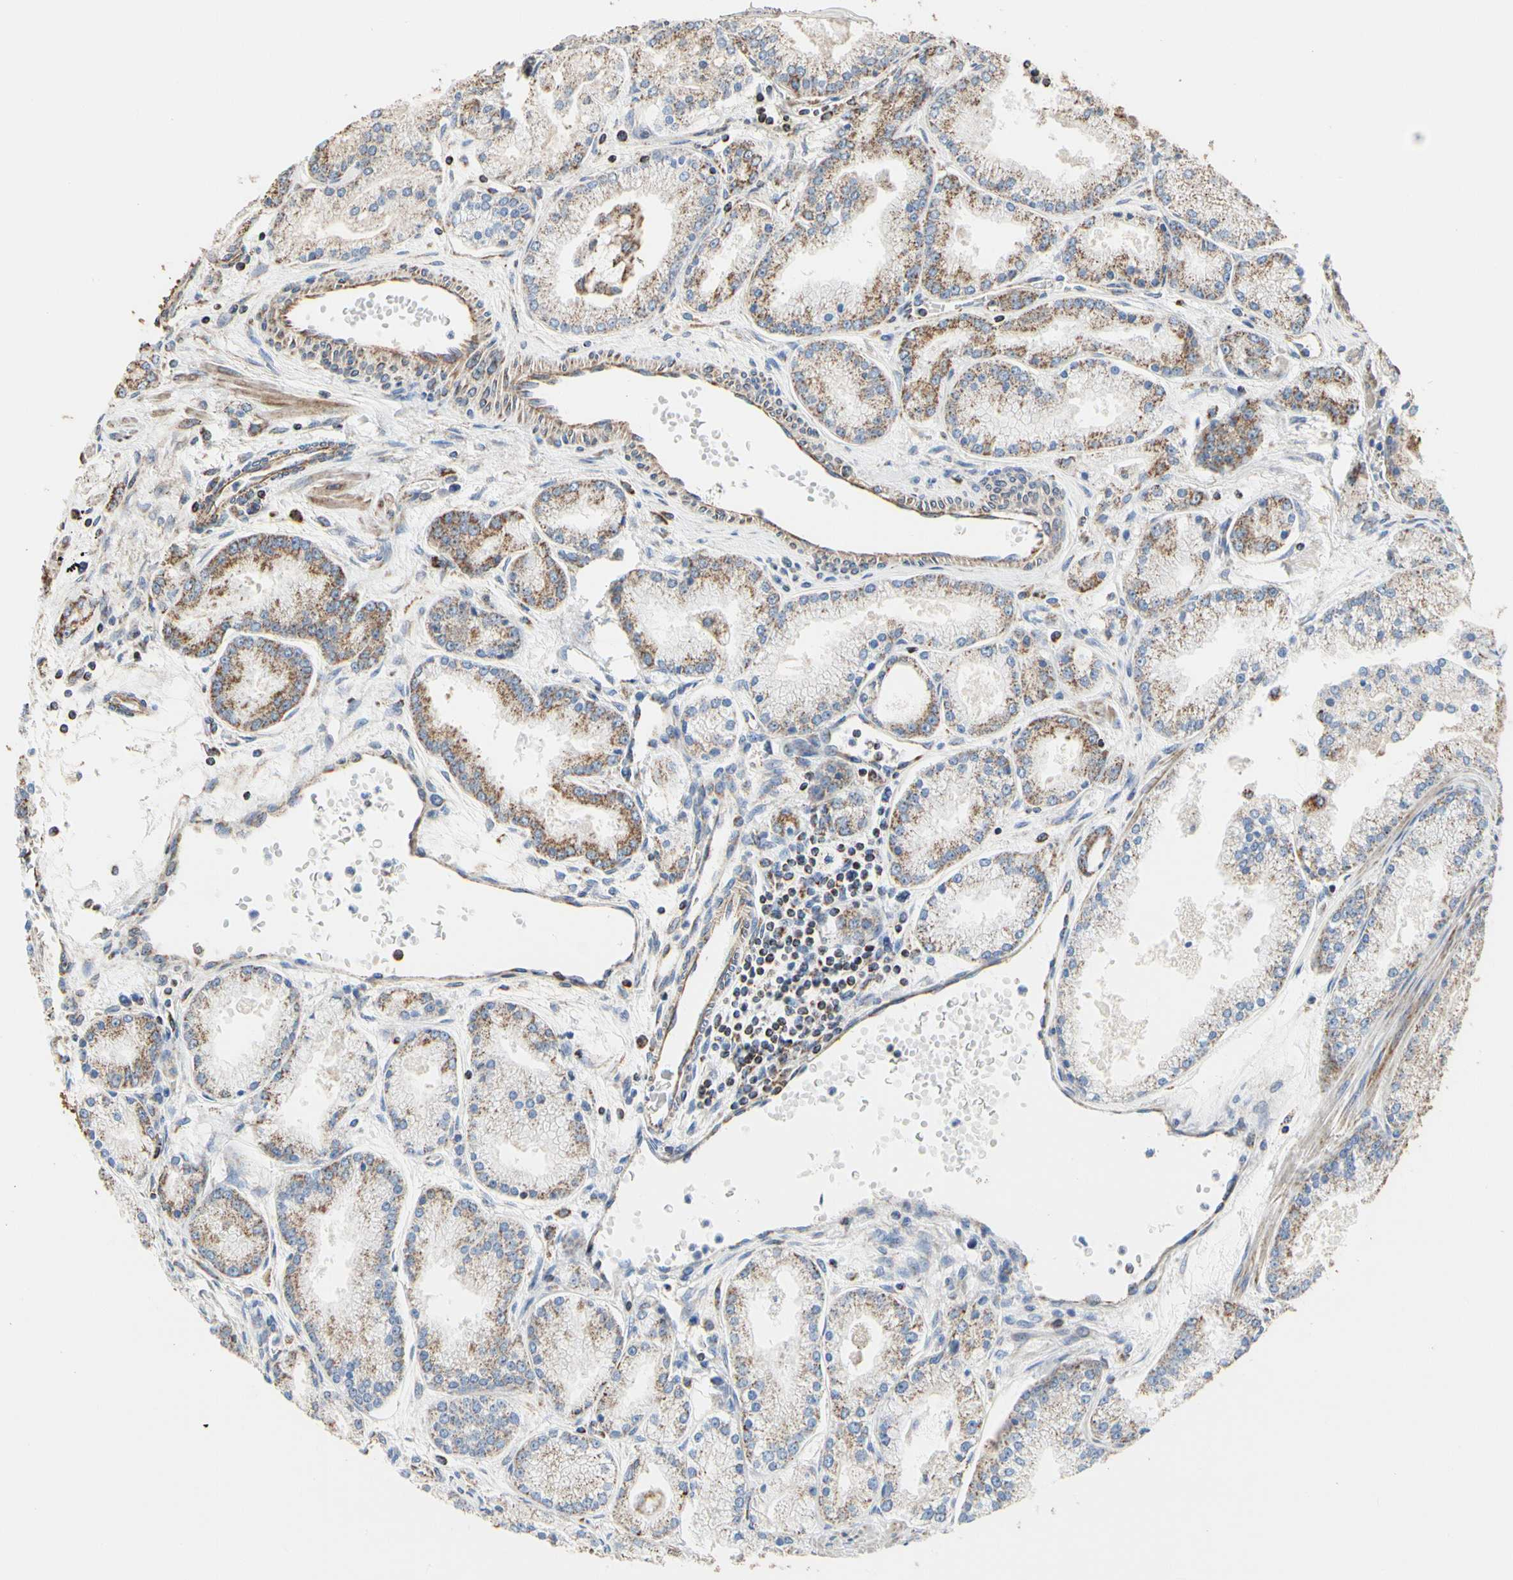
{"staining": {"intensity": "weak", "quantity": "25%-75%", "location": "cytoplasmic/membranous"}, "tissue": "prostate cancer", "cell_type": "Tumor cells", "image_type": "cancer", "snomed": [{"axis": "morphology", "description": "Adenocarcinoma, High grade"}, {"axis": "topography", "description": "Prostate"}], "caption": "An immunohistochemistry histopathology image of tumor tissue is shown. Protein staining in brown shows weak cytoplasmic/membranous positivity in adenocarcinoma (high-grade) (prostate) within tumor cells.", "gene": "TUBA1A", "patient": {"sex": "male", "age": 61}}